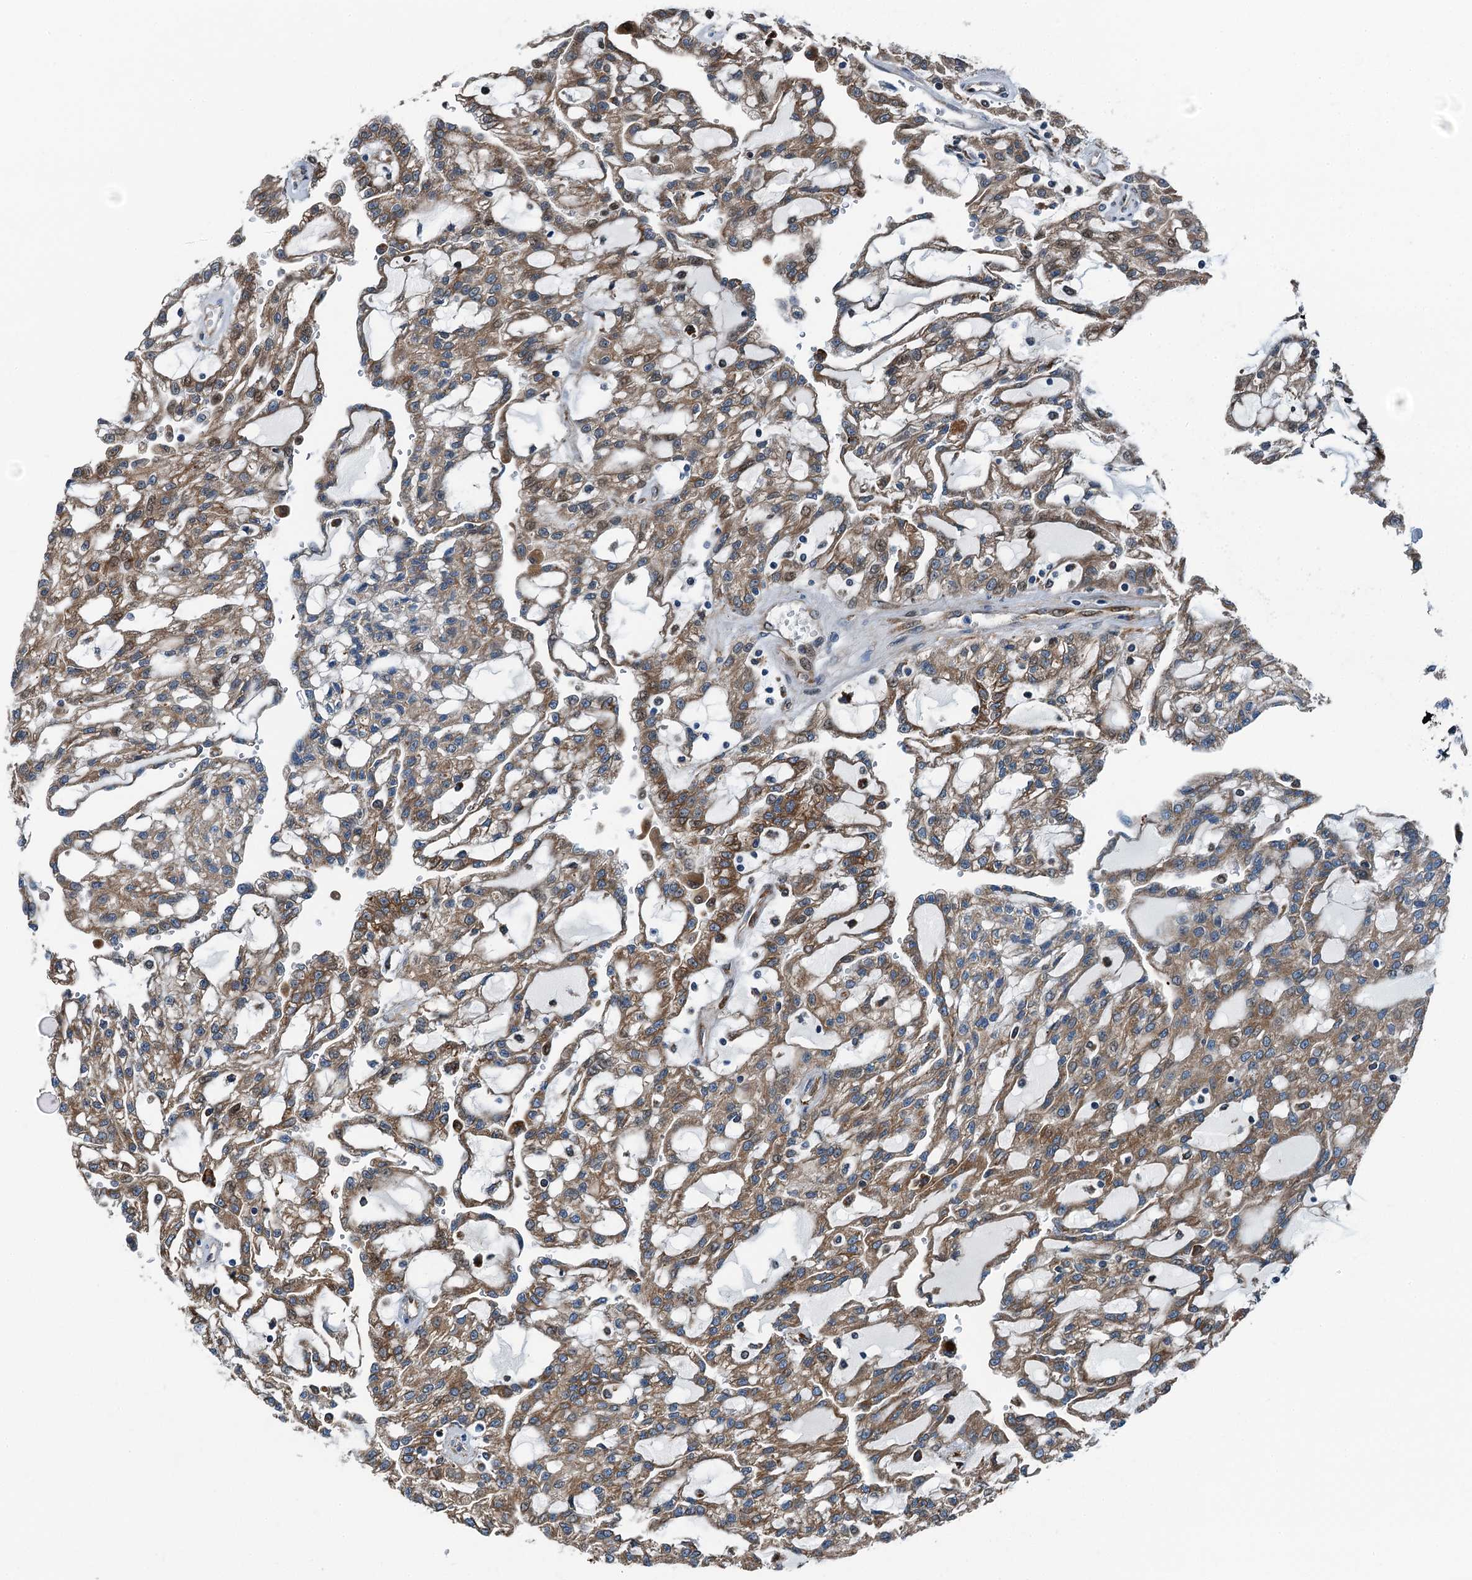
{"staining": {"intensity": "moderate", "quantity": ">75%", "location": "cytoplasmic/membranous"}, "tissue": "renal cancer", "cell_type": "Tumor cells", "image_type": "cancer", "snomed": [{"axis": "morphology", "description": "Adenocarcinoma, NOS"}, {"axis": "topography", "description": "Kidney"}], "caption": "Renal cancer tissue exhibits moderate cytoplasmic/membranous expression in about >75% of tumor cells, visualized by immunohistochemistry. The protein of interest is shown in brown color, while the nuclei are stained blue.", "gene": "TAMALIN", "patient": {"sex": "male", "age": 63}}